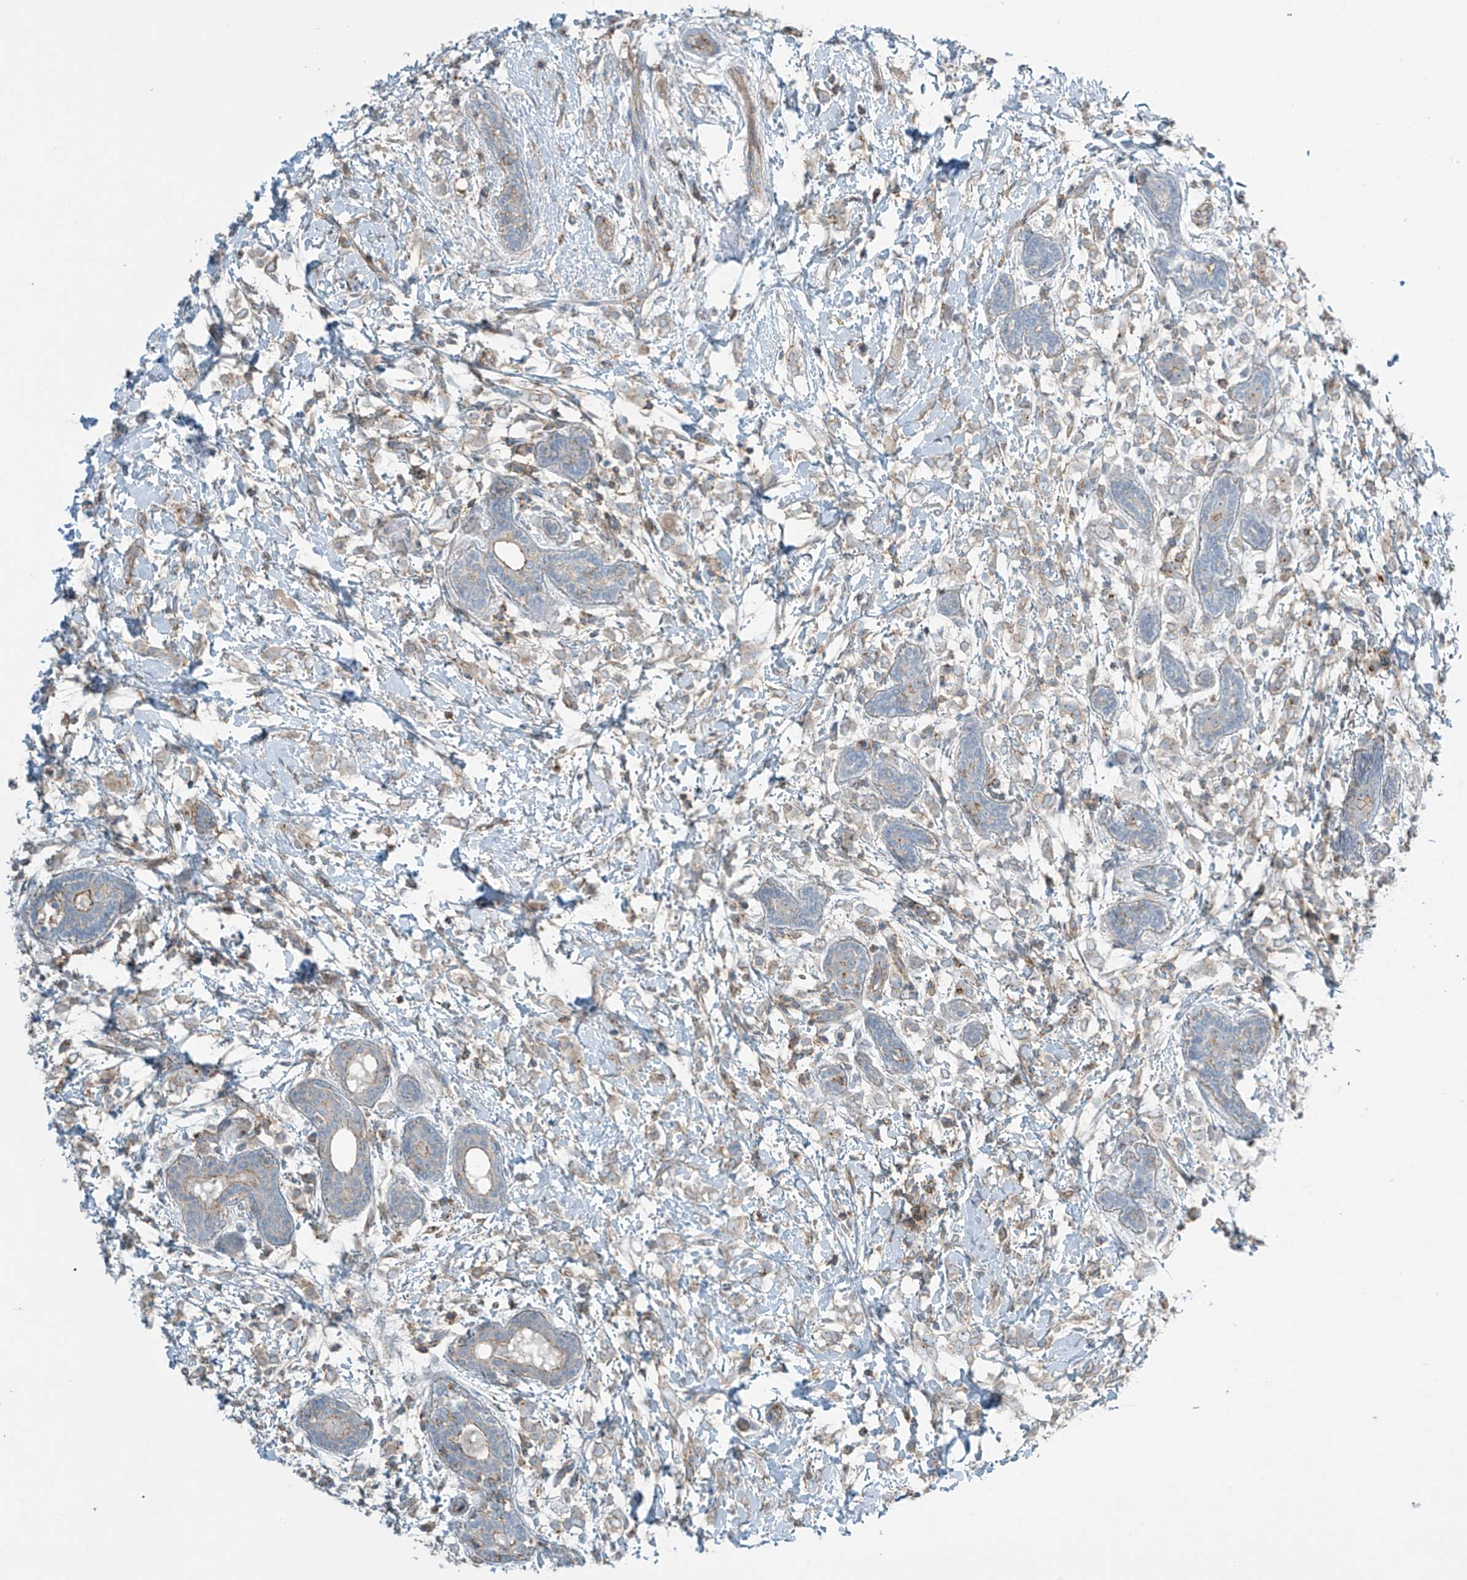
{"staining": {"intensity": "weak", "quantity": "<25%", "location": "cytoplasmic/membranous"}, "tissue": "breast cancer", "cell_type": "Tumor cells", "image_type": "cancer", "snomed": [{"axis": "morphology", "description": "Normal tissue, NOS"}, {"axis": "morphology", "description": "Lobular carcinoma"}, {"axis": "topography", "description": "Breast"}], "caption": "An image of breast cancer stained for a protein shows no brown staining in tumor cells.", "gene": "SLC9A2", "patient": {"sex": "female", "age": 47}}